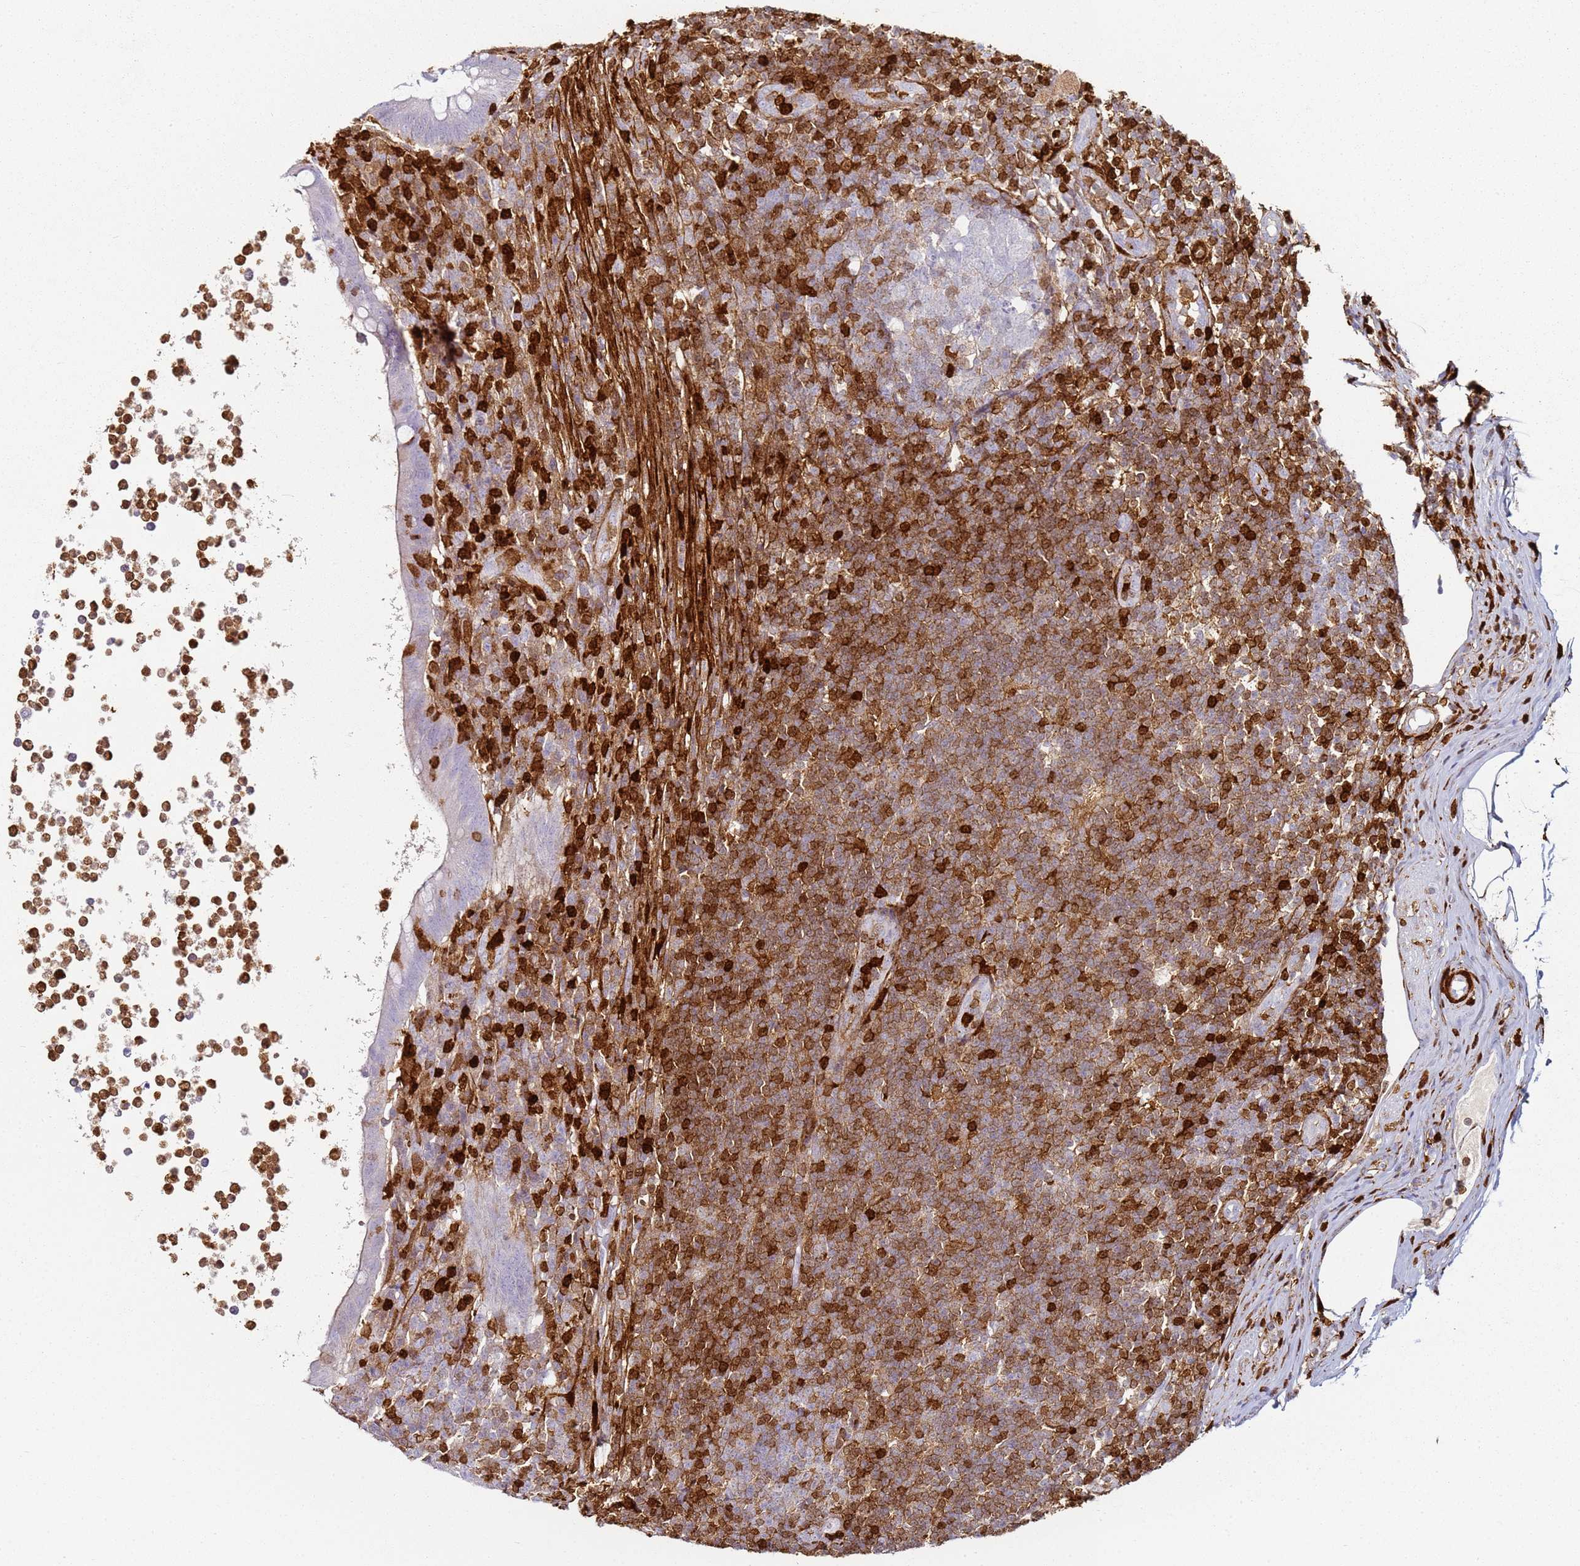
{"staining": {"intensity": "negative", "quantity": "none", "location": "none"}, "tissue": "appendix", "cell_type": "Glandular cells", "image_type": "normal", "snomed": [{"axis": "morphology", "description": "Normal tissue, NOS"}, {"axis": "topography", "description": "Appendix"}], "caption": "DAB (3,3'-diaminobenzidine) immunohistochemical staining of normal appendix demonstrates no significant expression in glandular cells.", "gene": "S100A4", "patient": {"sex": "female", "age": 56}}